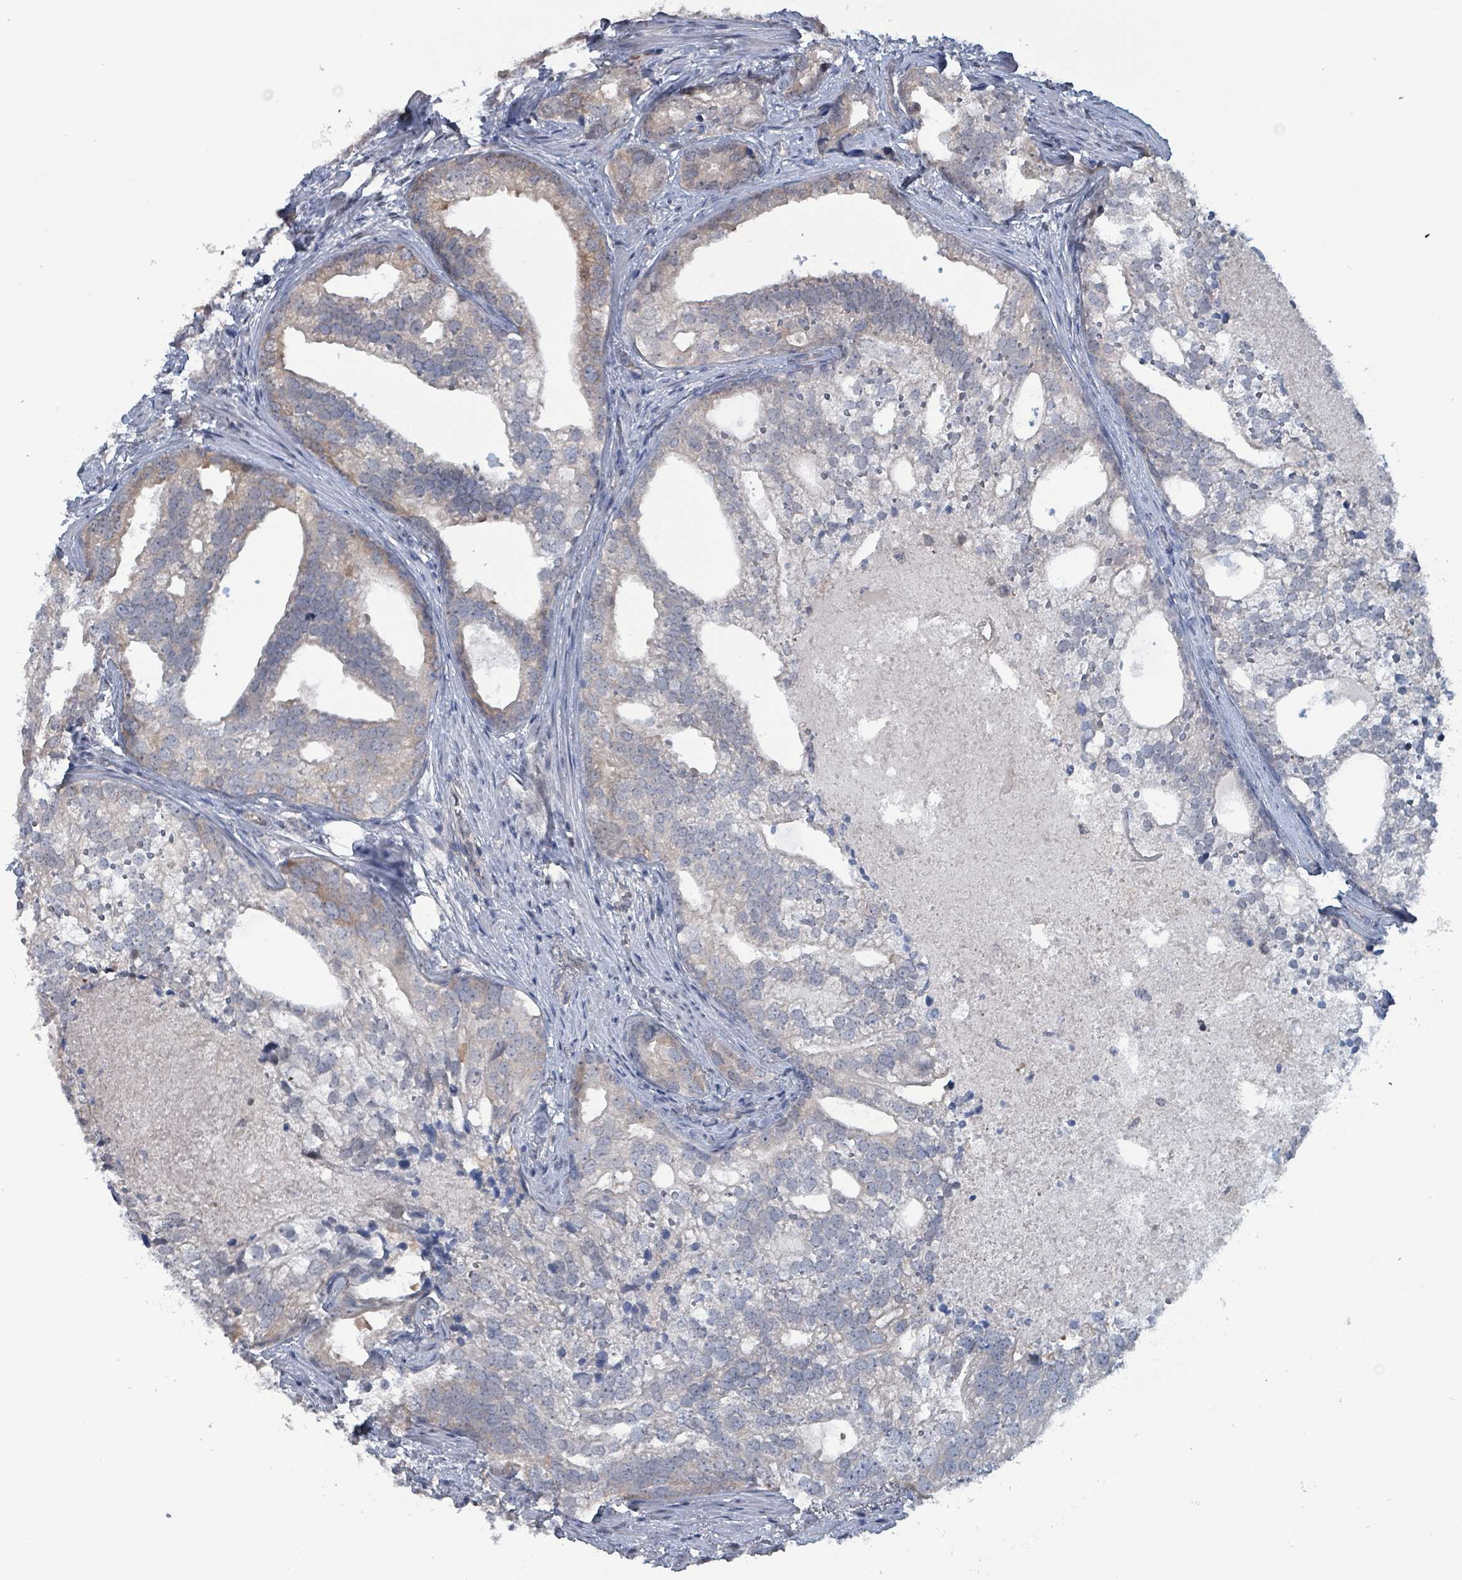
{"staining": {"intensity": "weak", "quantity": "<25%", "location": "cytoplasmic/membranous"}, "tissue": "prostate cancer", "cell_type": "Tumor cells", "image_type": "cancer", "snomed": [{"axis": "morphology", "description": "Adenocarcinoma, High grade"}, {"axis": "topography", "description": "Prostate"}], "caption": "Tumor cells are negative for brown protein staining in prostate high-grade adenocarcinoma.", "gene": "BIVM", "patient": {"sex": "male", "age": 75}}